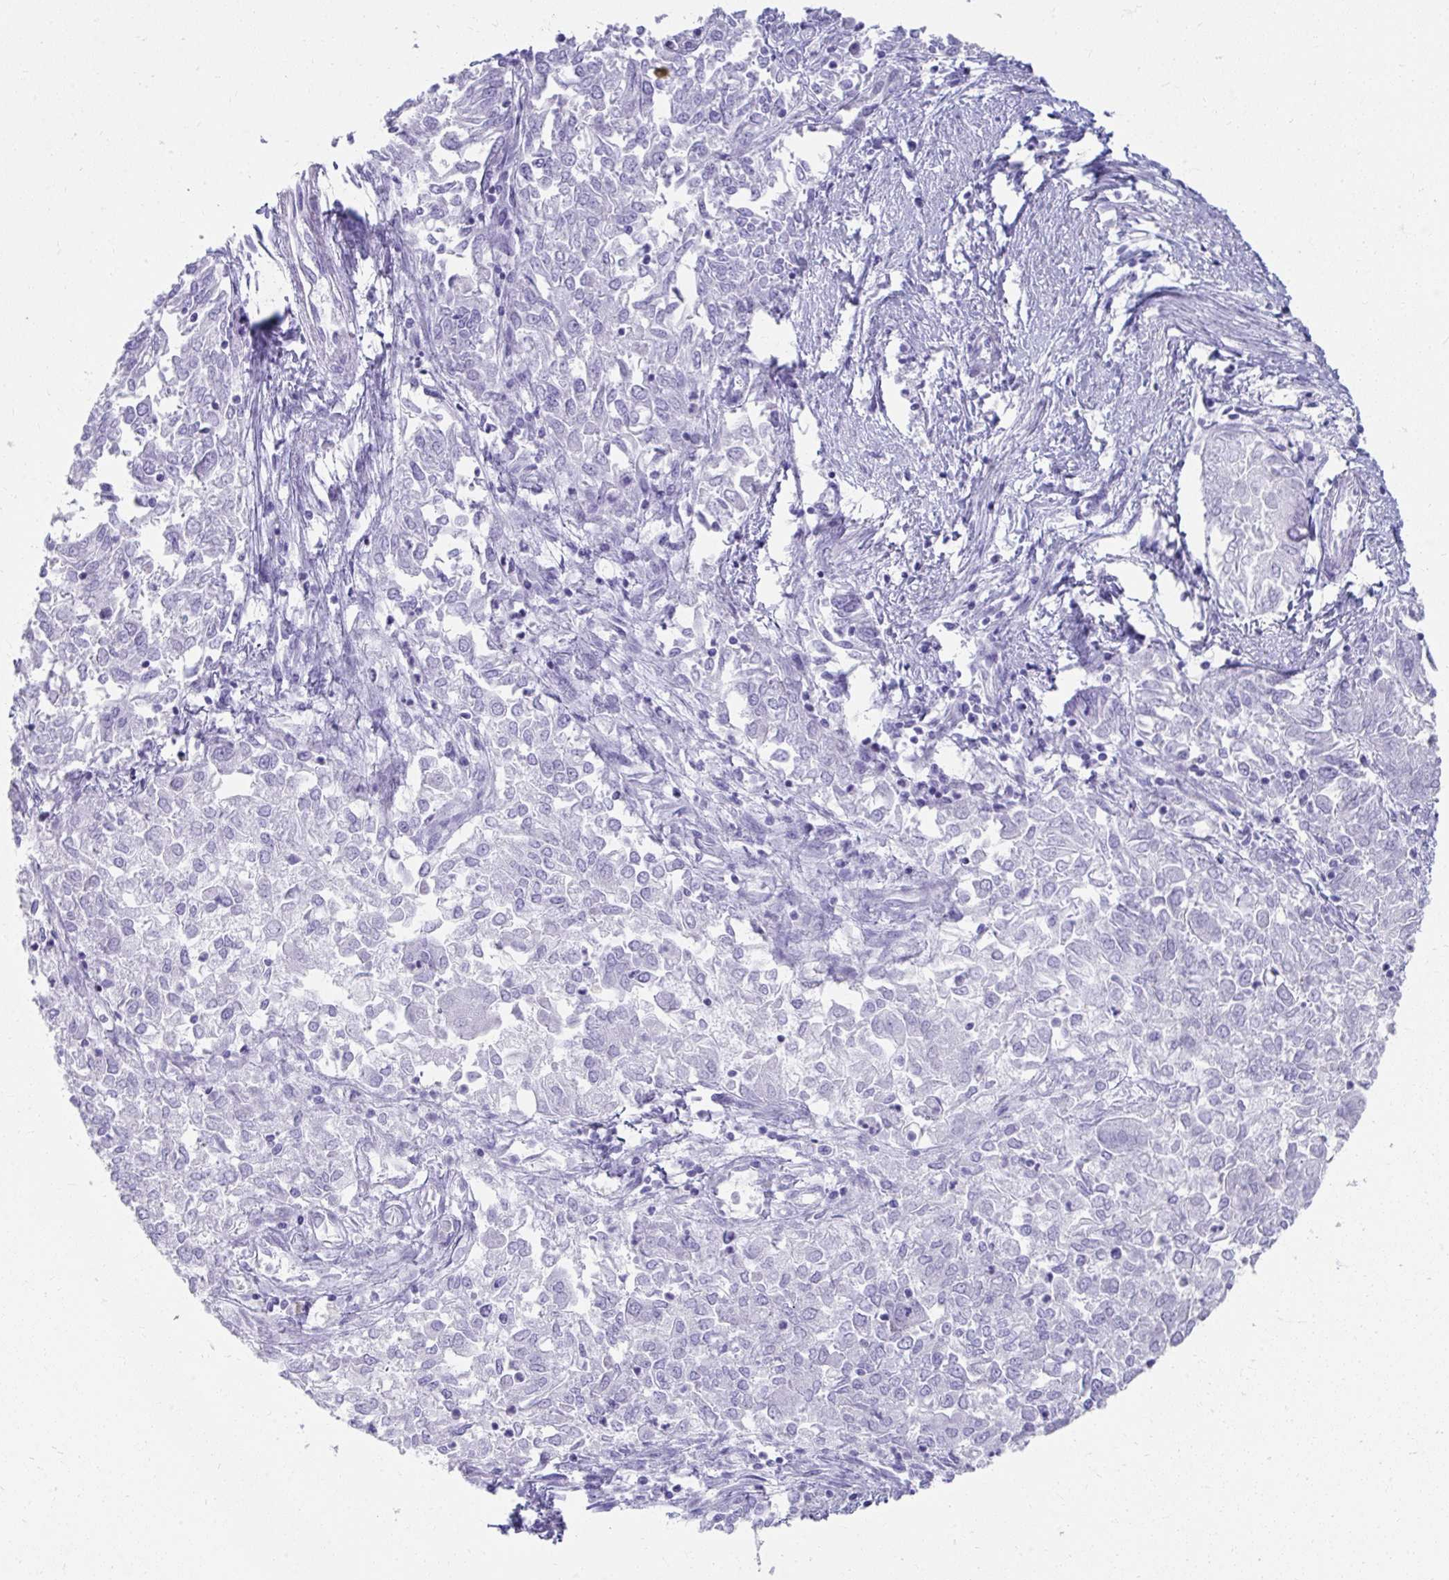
{"staining": {"intensity": "negative", "quantity": "none", "location": "none"}, "tissue": "endometrial cancer", "cell_type": "Tumor cells", "image_type": "cancer", "snomed": [{"axis": "morphology", "description": "Adenocarcinoma, NOS"}, {"axis": "topography", "description": "Endometrium"}], "caption": "Tumor cells show no significant protein expression in endometrial cancer (adenocarcinoma).", "gene": "SEC14L3", "patient": {"sex": "female", "age": 57}}